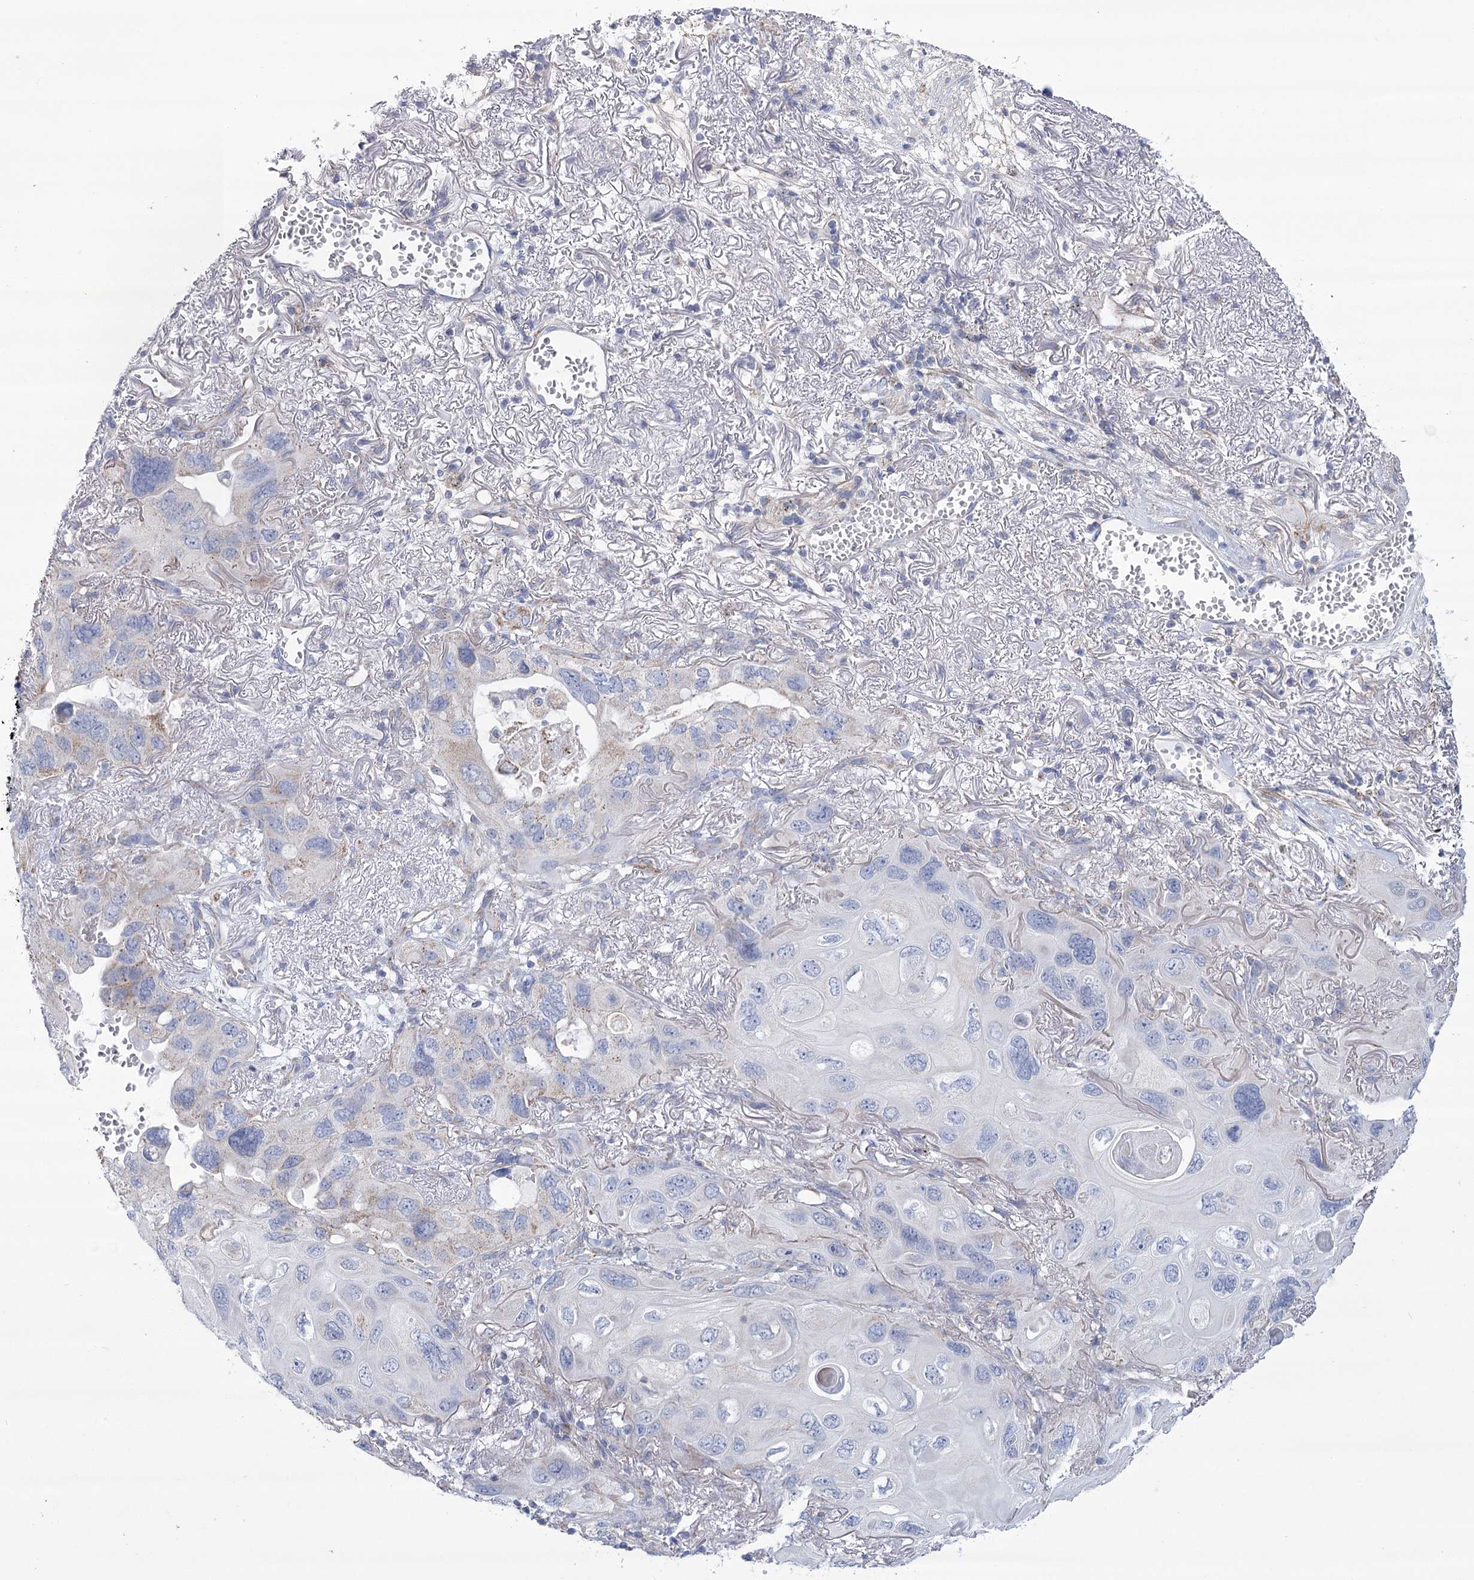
{"staining": {"intensity": "negative", "quantity": "none", "location": "none"}, "tissue": "lung cancer", "cell_type": "Tumor cells", "image_type": "cancer", "snomed": [{"axis": "morphology", "description": "Squamous cell carcinoma, NOS"}, {"axis": "topography", "description": "Lung"}], "caption": "A histopathology image of lung squamous cell carcinoma stained for a protein demonstrates no brown staining in tumor cells.", "gene": "SNX7", "patient": {"sex": "female", "age": 73}}